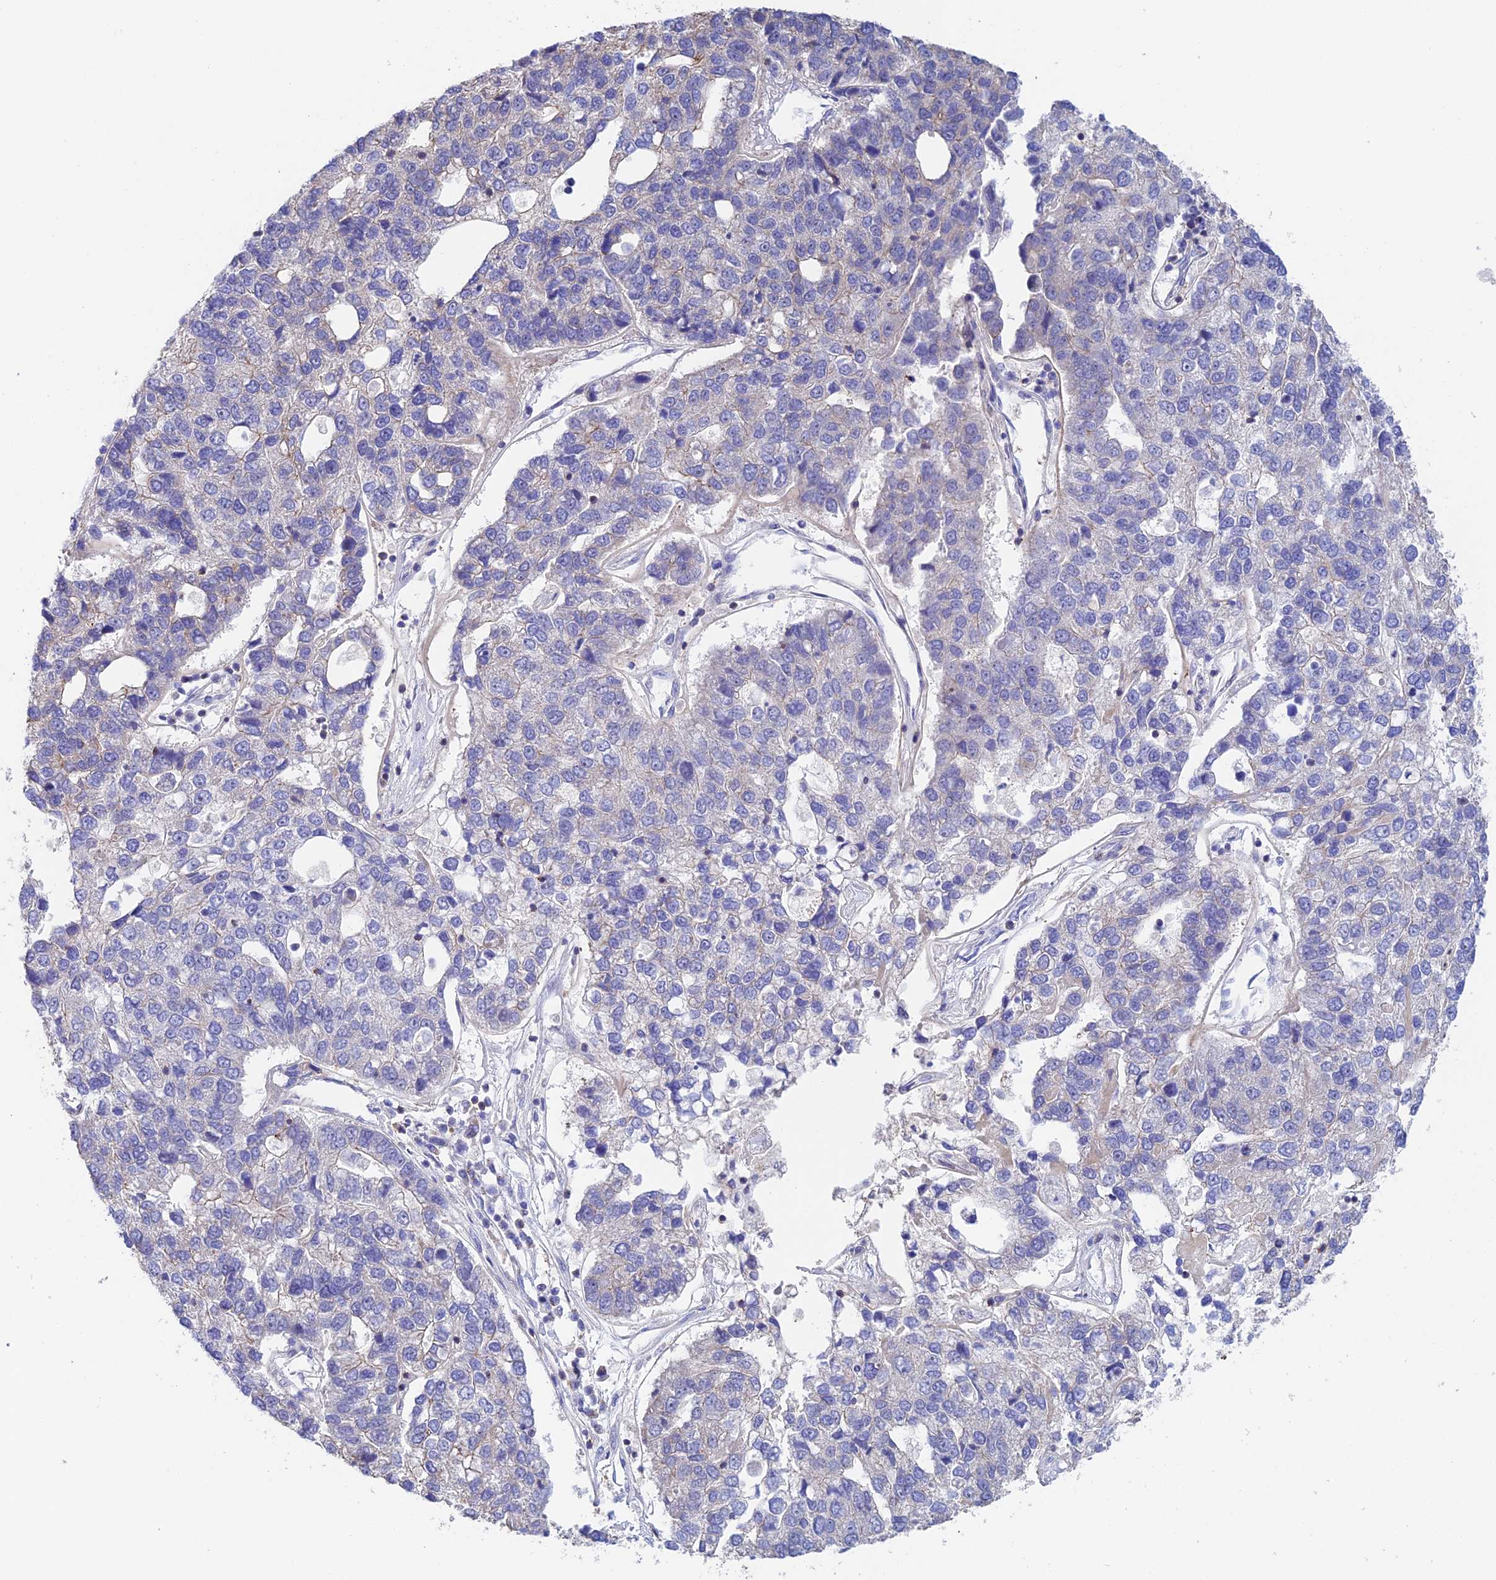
{"staining": {"intensity": "negative", "quantity": "none", "location": "none"}, "tissue": "pancreatic cancer", "cell_type": "Tumor cells", "image_type": "cancer", "snomed": [{"axis": "morphology", "description": "Adenocarcinoma, NOS"}, {"axis": "topography", "description": "Pancreas"}], "caption": "IHC image of neoplastic tissue: human adenocarcinoma (pancreatic) stained with DAB demonstrates no significant protein positivity in tumor cells.", "gene": "PRIM1", "patient": {"sex": "female", "age": 61}}